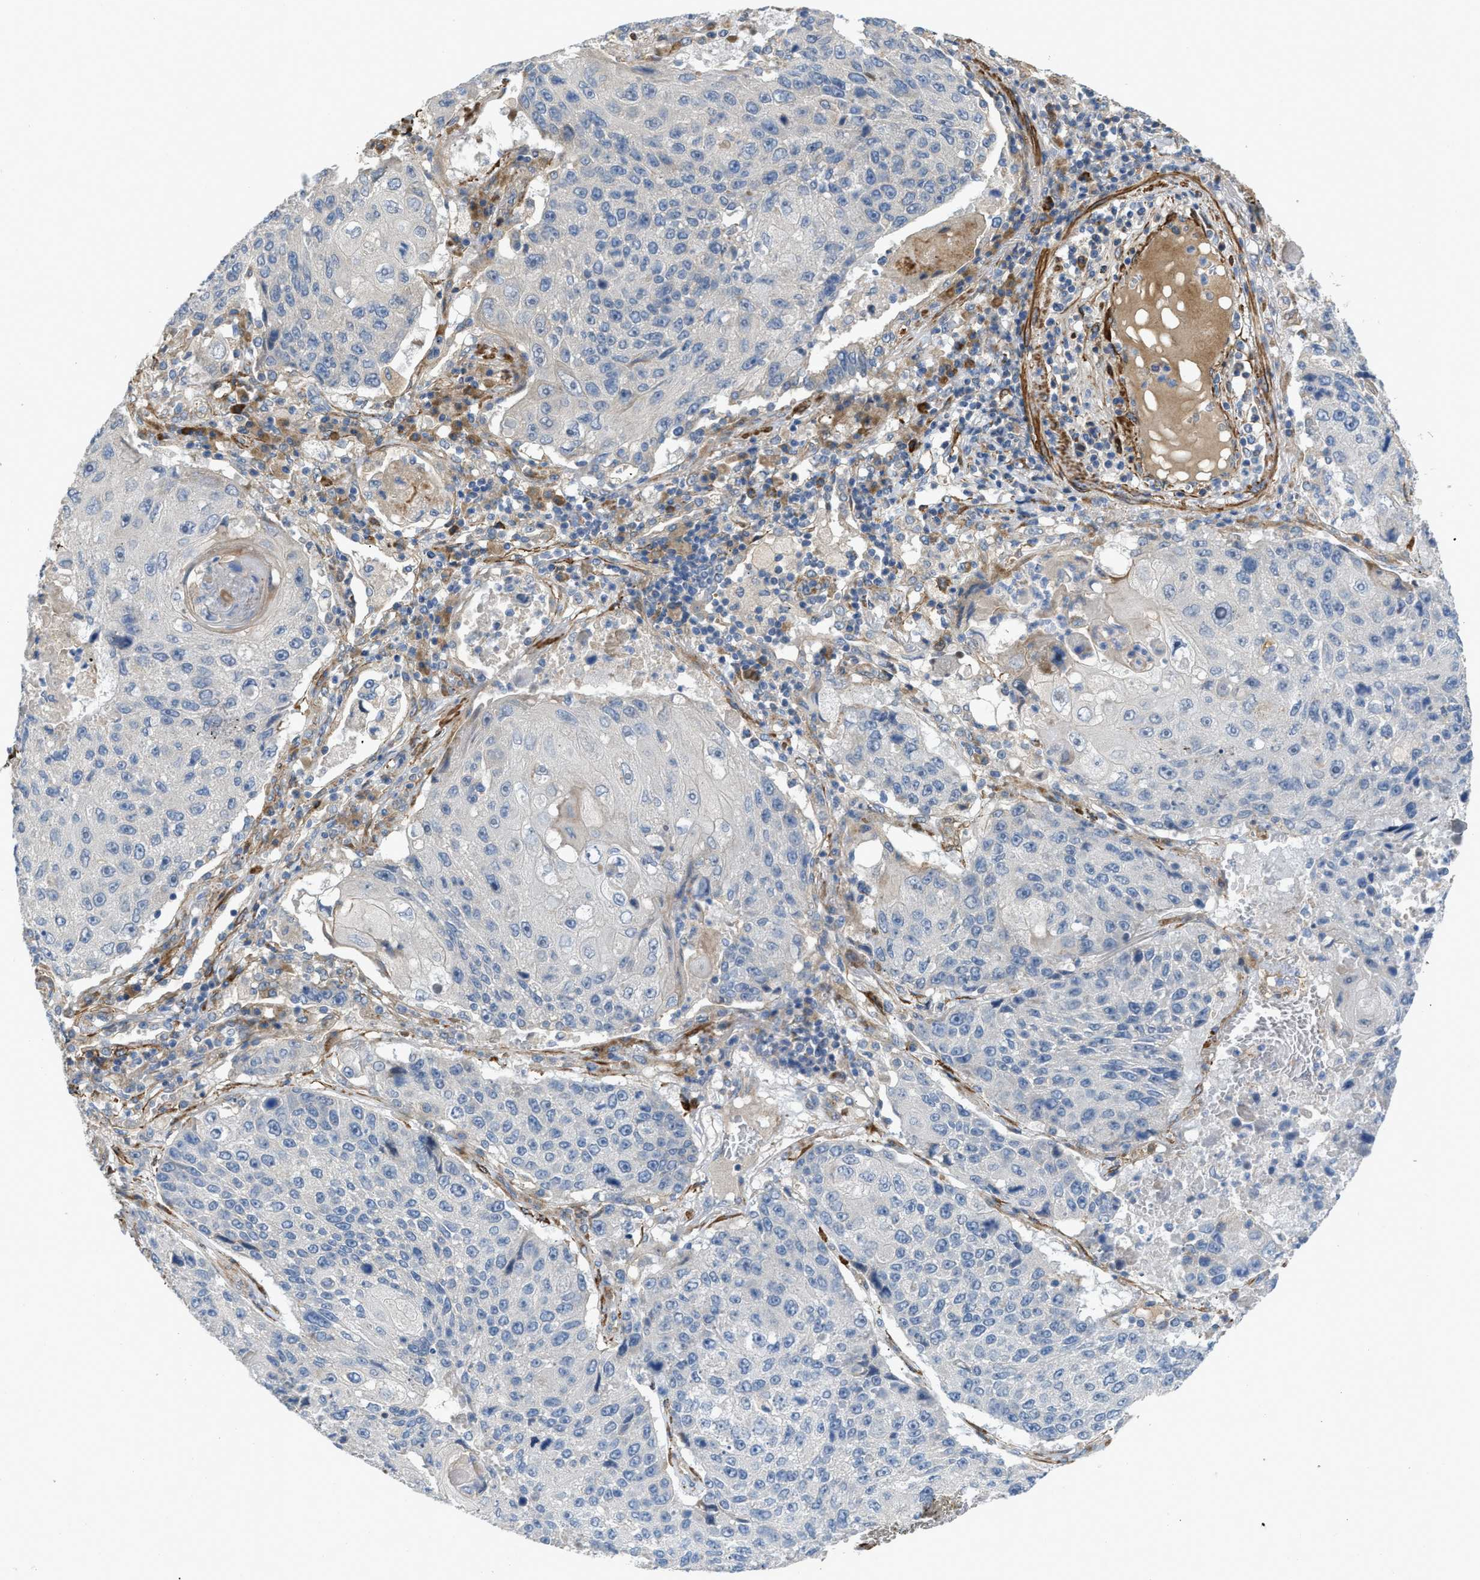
{"staining": {"intensity": "negative", "quantity": "none", "location": "none"}, "tissue": "lung cancer", "cell_type": "Tumor cells", "image_type": "cancer", "snomed": [{"axis": "morphology", "description": "Squamous cell carcinoma, NOS"}, {"axis": "topography", "description": "Lung"}], "caption": "This is a histopathology image of IHC staining of lung squamous cell carcinoma, which shows no staining in tumor cells. The staining was performed using DAB to visualize the protein expression in brown, while the nuclei were stained in blue with hematoxylin (Magnification: 20x).", "gene": "BMPR1A", "patient": {"sex": "male", "age": 61}}